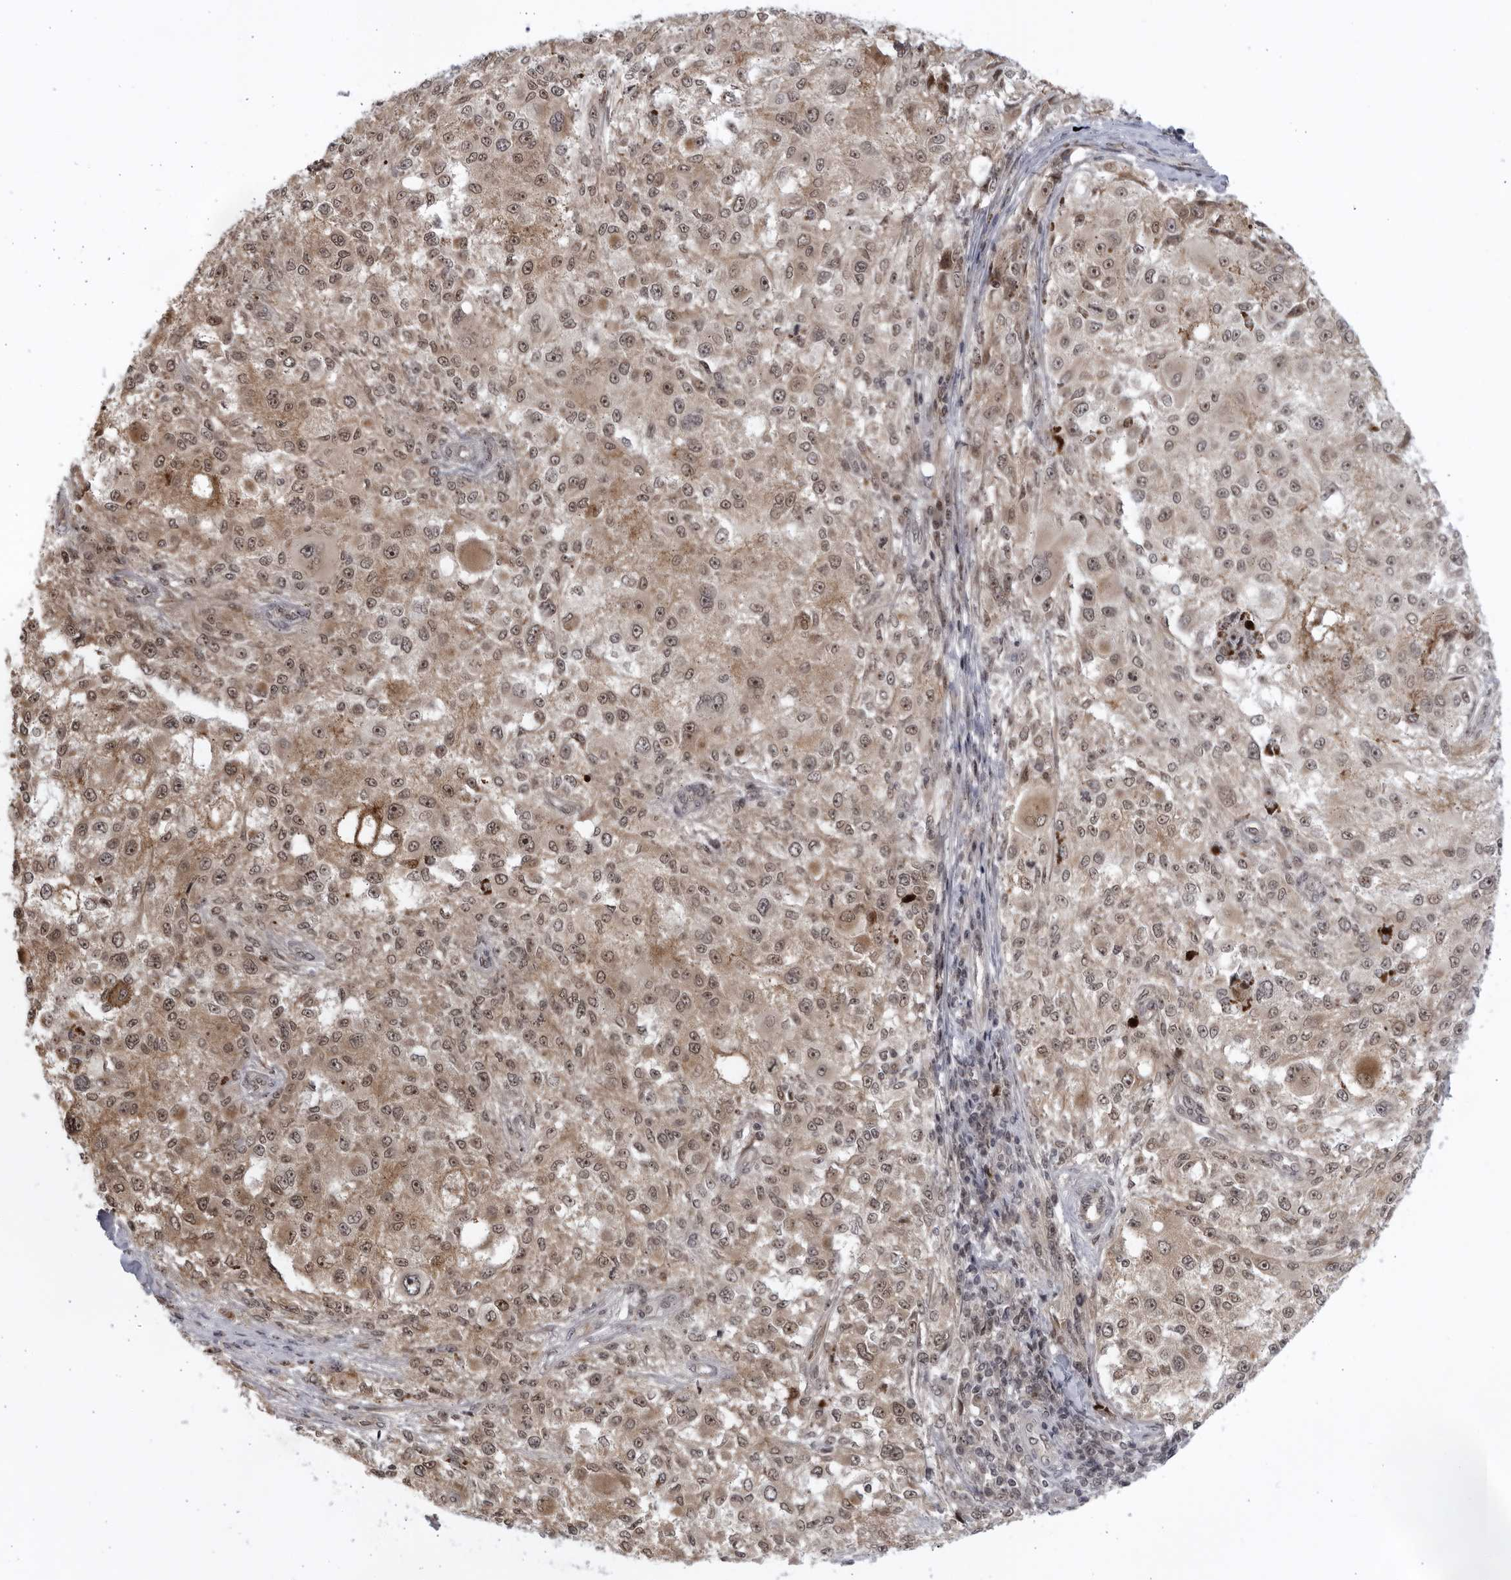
{"staining": {"intensity": "moderate", "quantity": ">75%", "location": "cytoplasmic/membranous,nuclear"}, "tissue": "melanoma", "cell_type": "Tumor cells", "image_type": "cancer", "snomed": [{"axis": "morphology", "description": "Necrosis, NOS"}, {"axis": "morphology", "description": "Malignant melanoma, NOS"}, {"axis": "topography", "description": "Skin"}], "caption": "The histopathology image reveals a brown stain indicating the presence of a protein in the cytoplasmic/membranous and nuclear of tumor cells in malignant melanoma. (DAB IHC, brown staining for protein, blue staining for nuclei).", "gene": "ITGB3BP", "patient": {"sex": "female", "age": 87}}